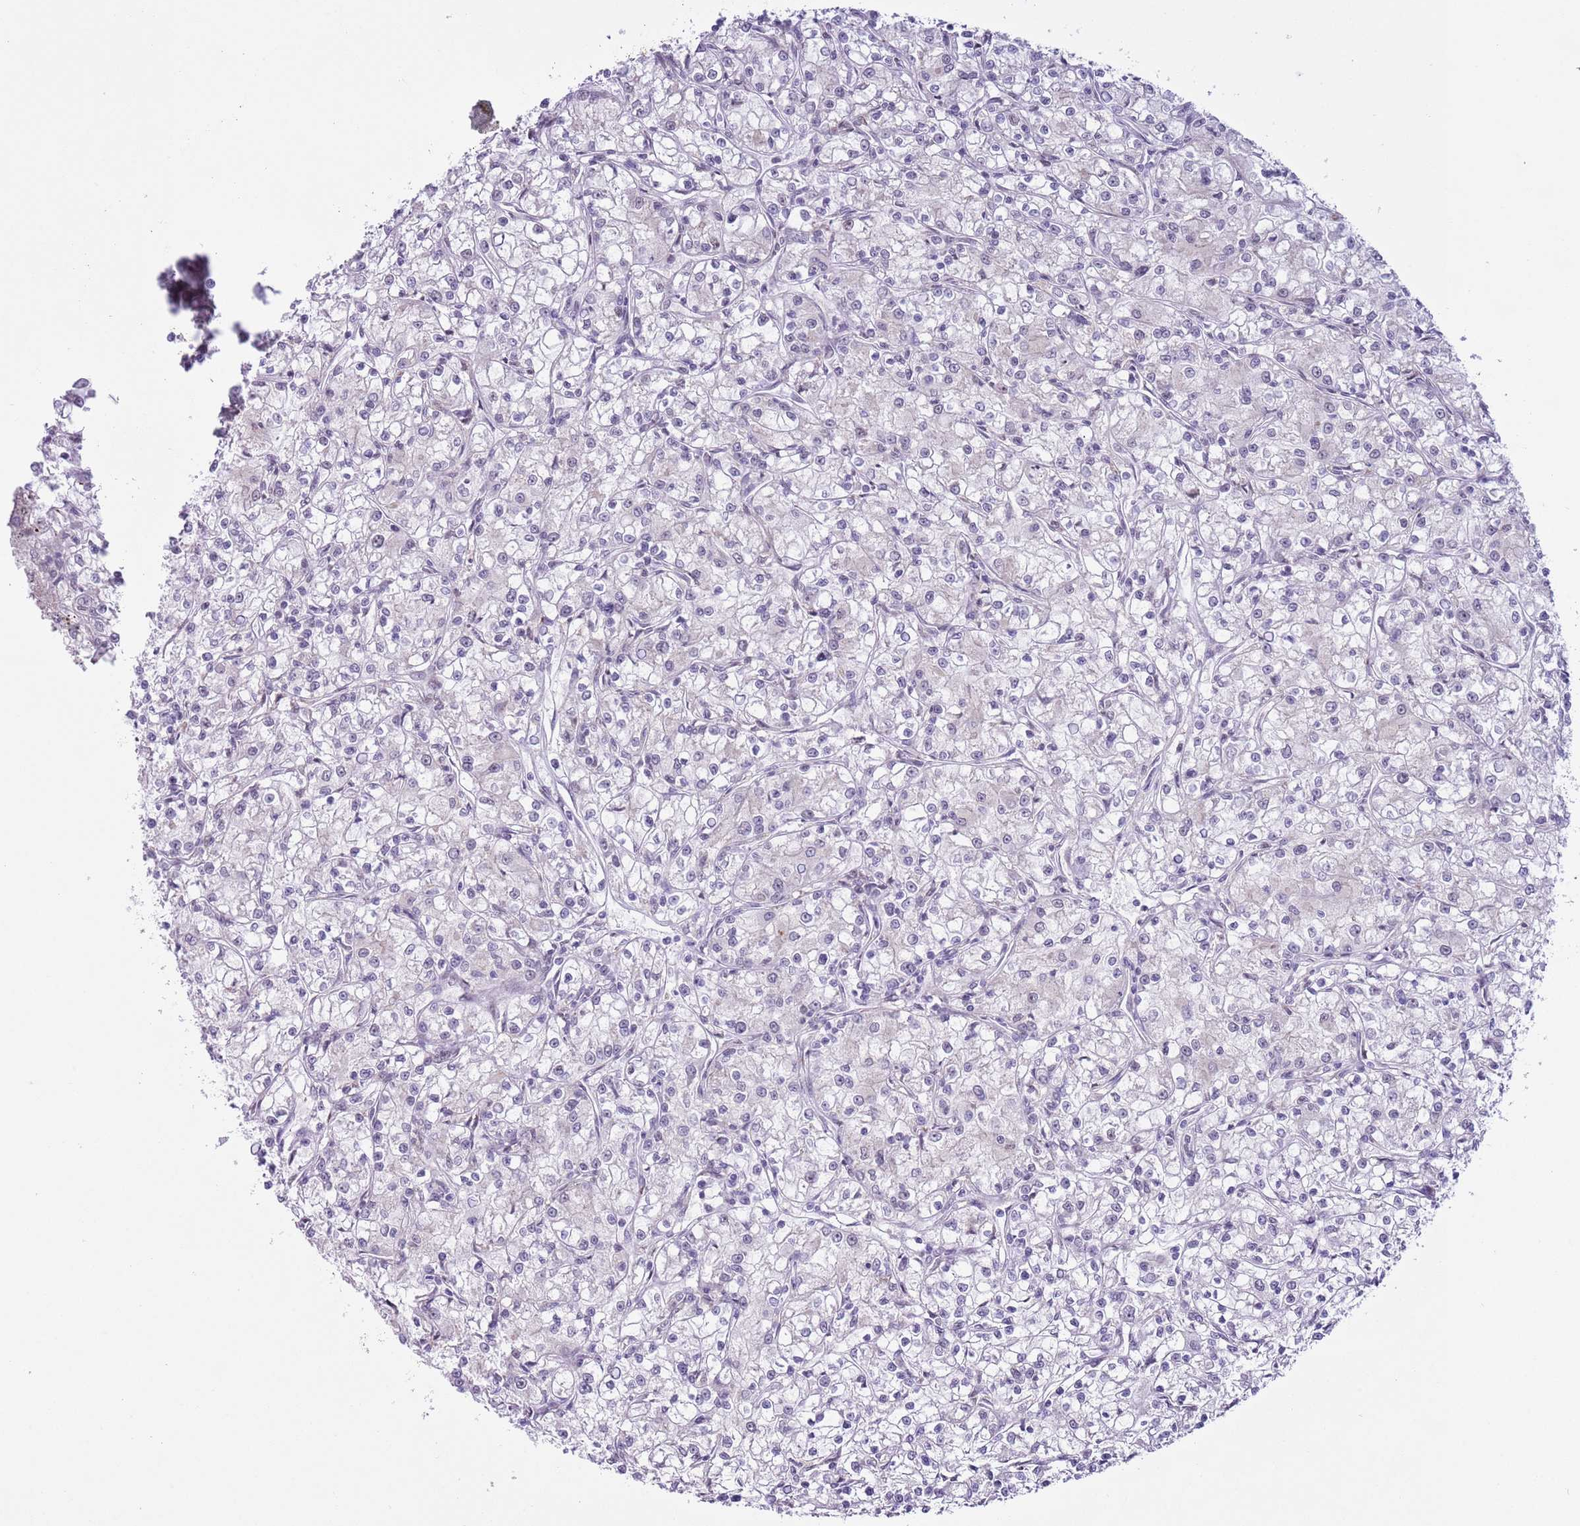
{"staining": {"intensity": "negative", "quantity": "none", "location": "none"}, "tissue": "renal cancer", "cell_type": "Tumor cells", "image_type": "cancer", "snomed": [{"axis": "morphology", "description": "Adenocarcinoma, NOS"}, {"axis": "topography", "description": "Kidney"}], "caption": "IHC photomicrograph of neoplastic tissue: human adenocarcinoma (renal) stained with DAB shows no significant protein positivity in tumor cells.", "gene": "ZNF576", "patient": {"sex": "female", "age": 59}}